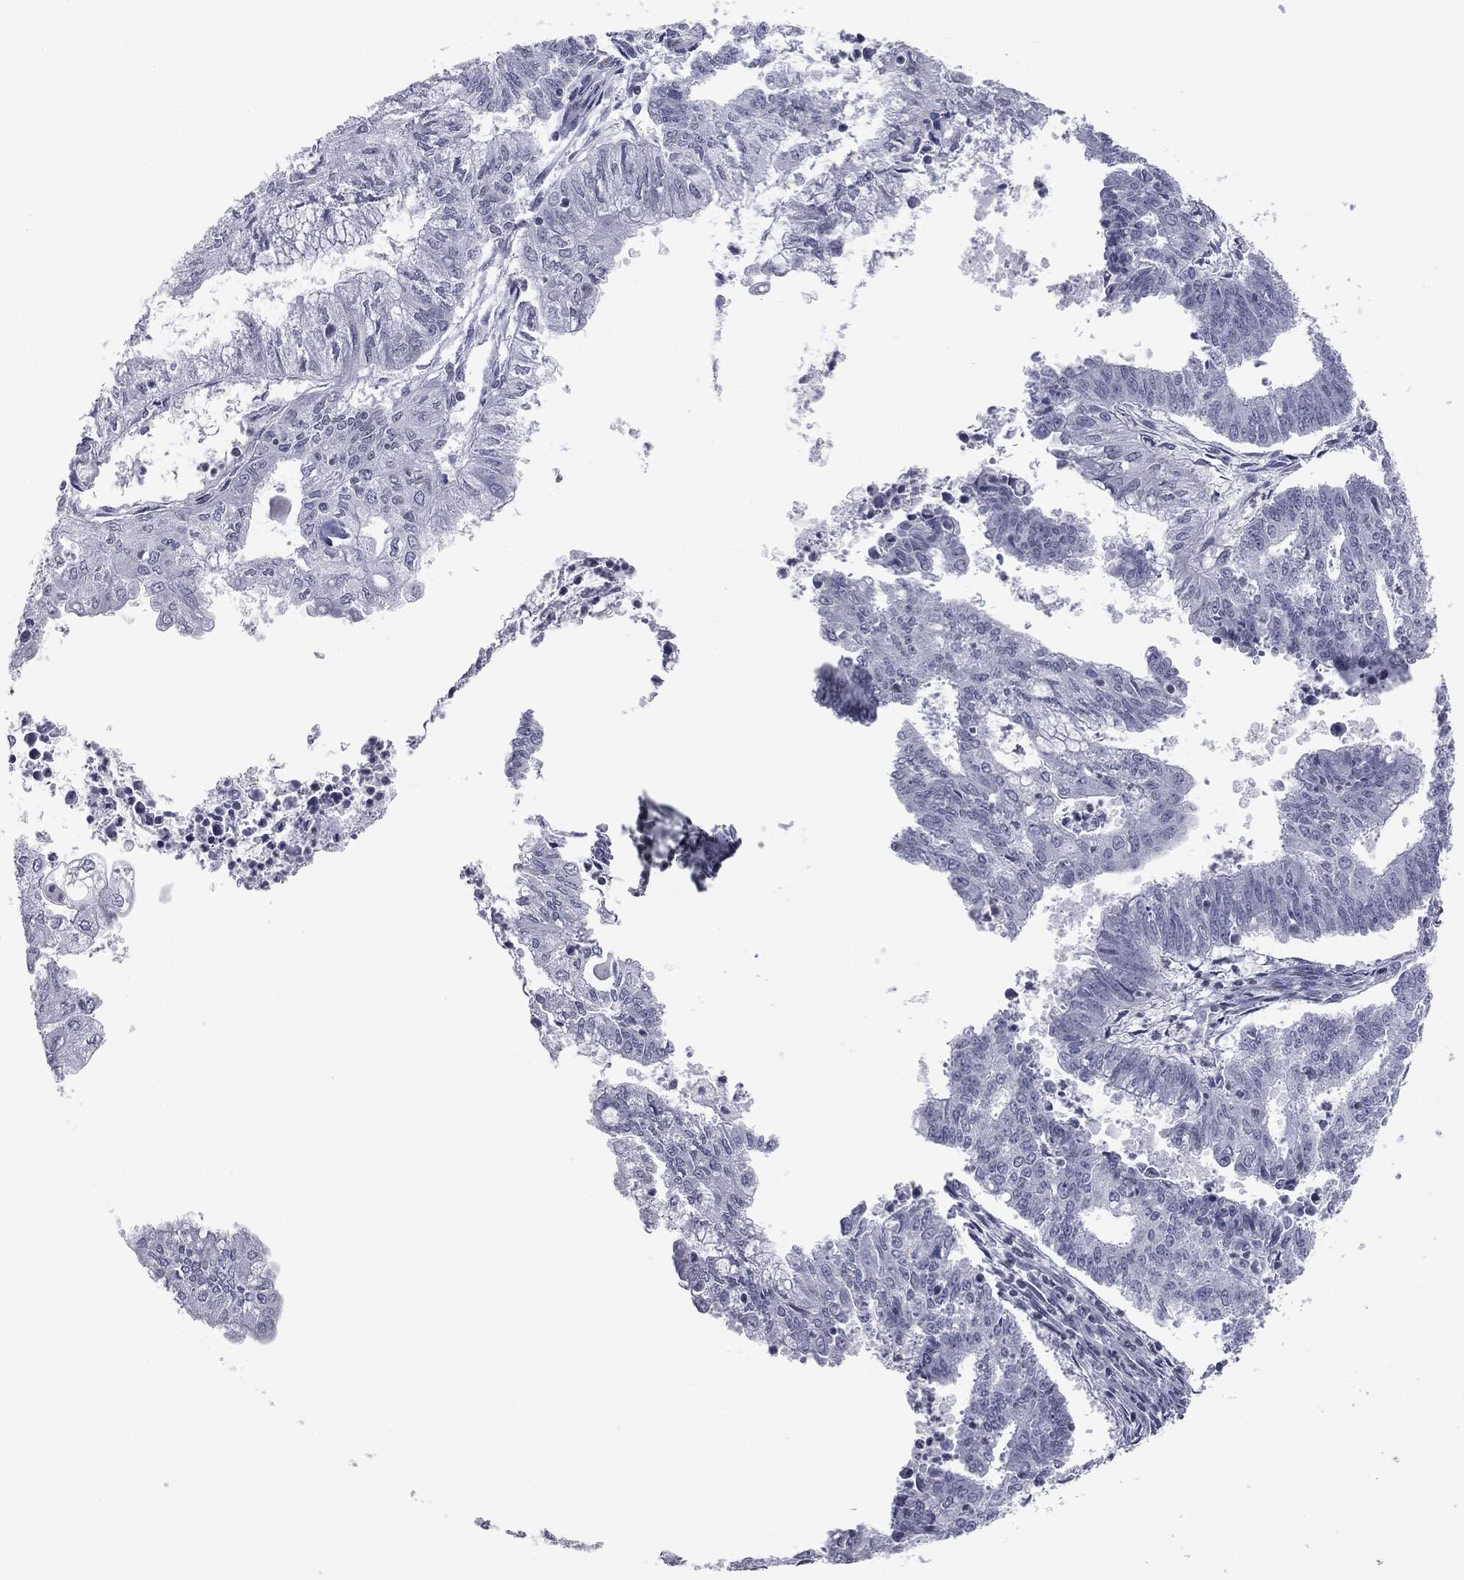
{"staining": {"intensity": "negative", "quantity": "none", "location": "none"}, "tissue": "endometrial cancer", "cell_type": "Tumor cells", "image_type": "cancer", "snomed": [{"axis": "morphology", "description": "Adenocarcinoma, NOS"}, {"axis": "topography", "description": "Endometrium"}], "caption": "Endometrial cancer (adenocarcinoma) was stained to show a protein in brown. There is no significant staining in tumor cells. Nuclei are stained in blue.", "gene": "ALDOB", "patient": {"sex": "female", "age": 61}}